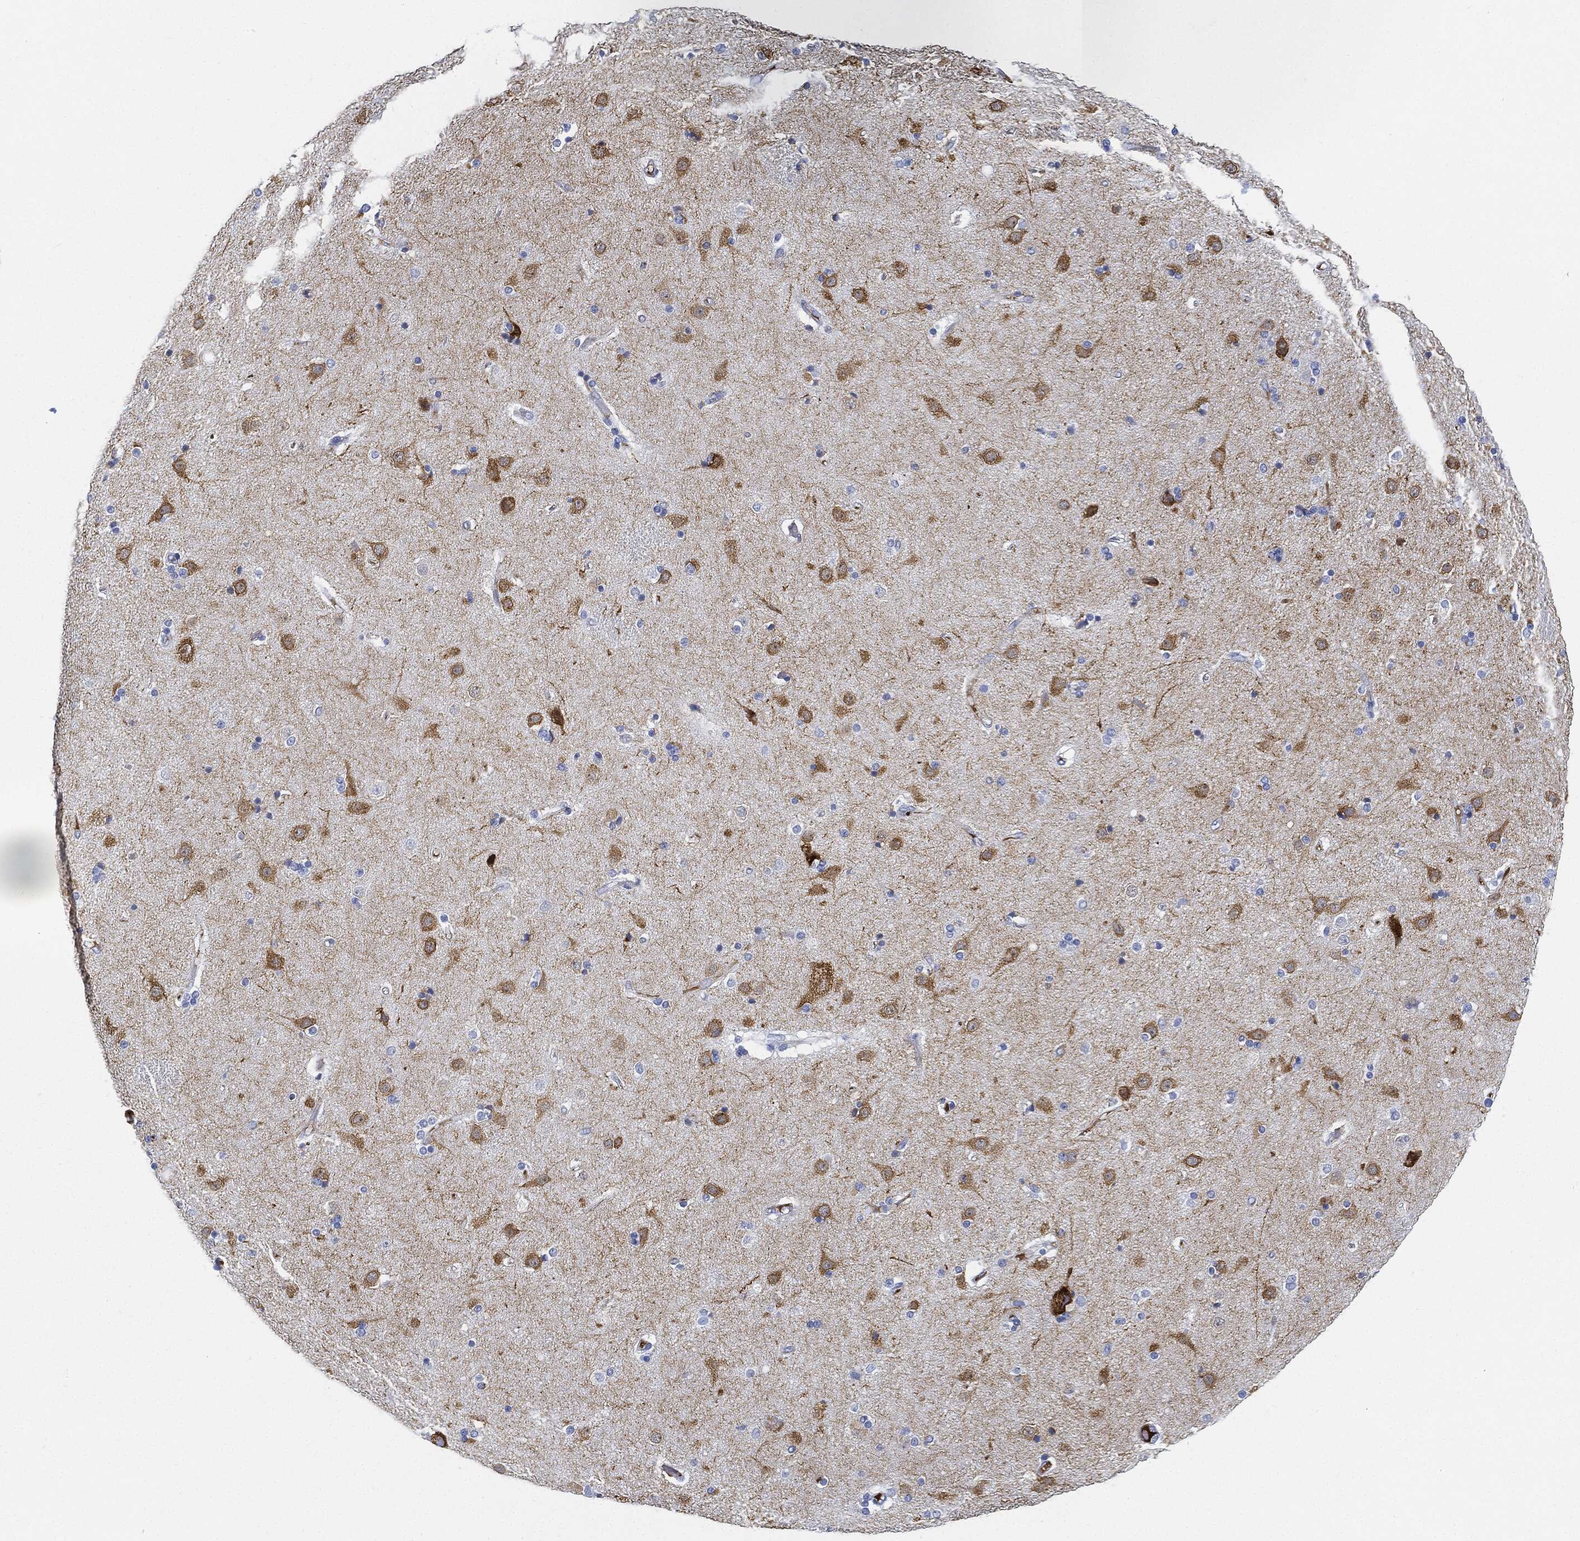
{"staining": {"intensity": "negative", "quantity": "none", "location": "none"}, "tissue": "caudate", "cell_type": "Glial cells", "image_type": "normal", "snomed": [{"axis": "morphology", "description": "Normal tissue, NOS"}, {"axis": "topography", "description": "Lateral ventricle wall"}], "caption": "DAB immunohistochemical staining of unremarkable human caudate shows no significant staining in glial cells.", "gene": "IGLV6", "patient": {"sex": "female", "age": 71}}